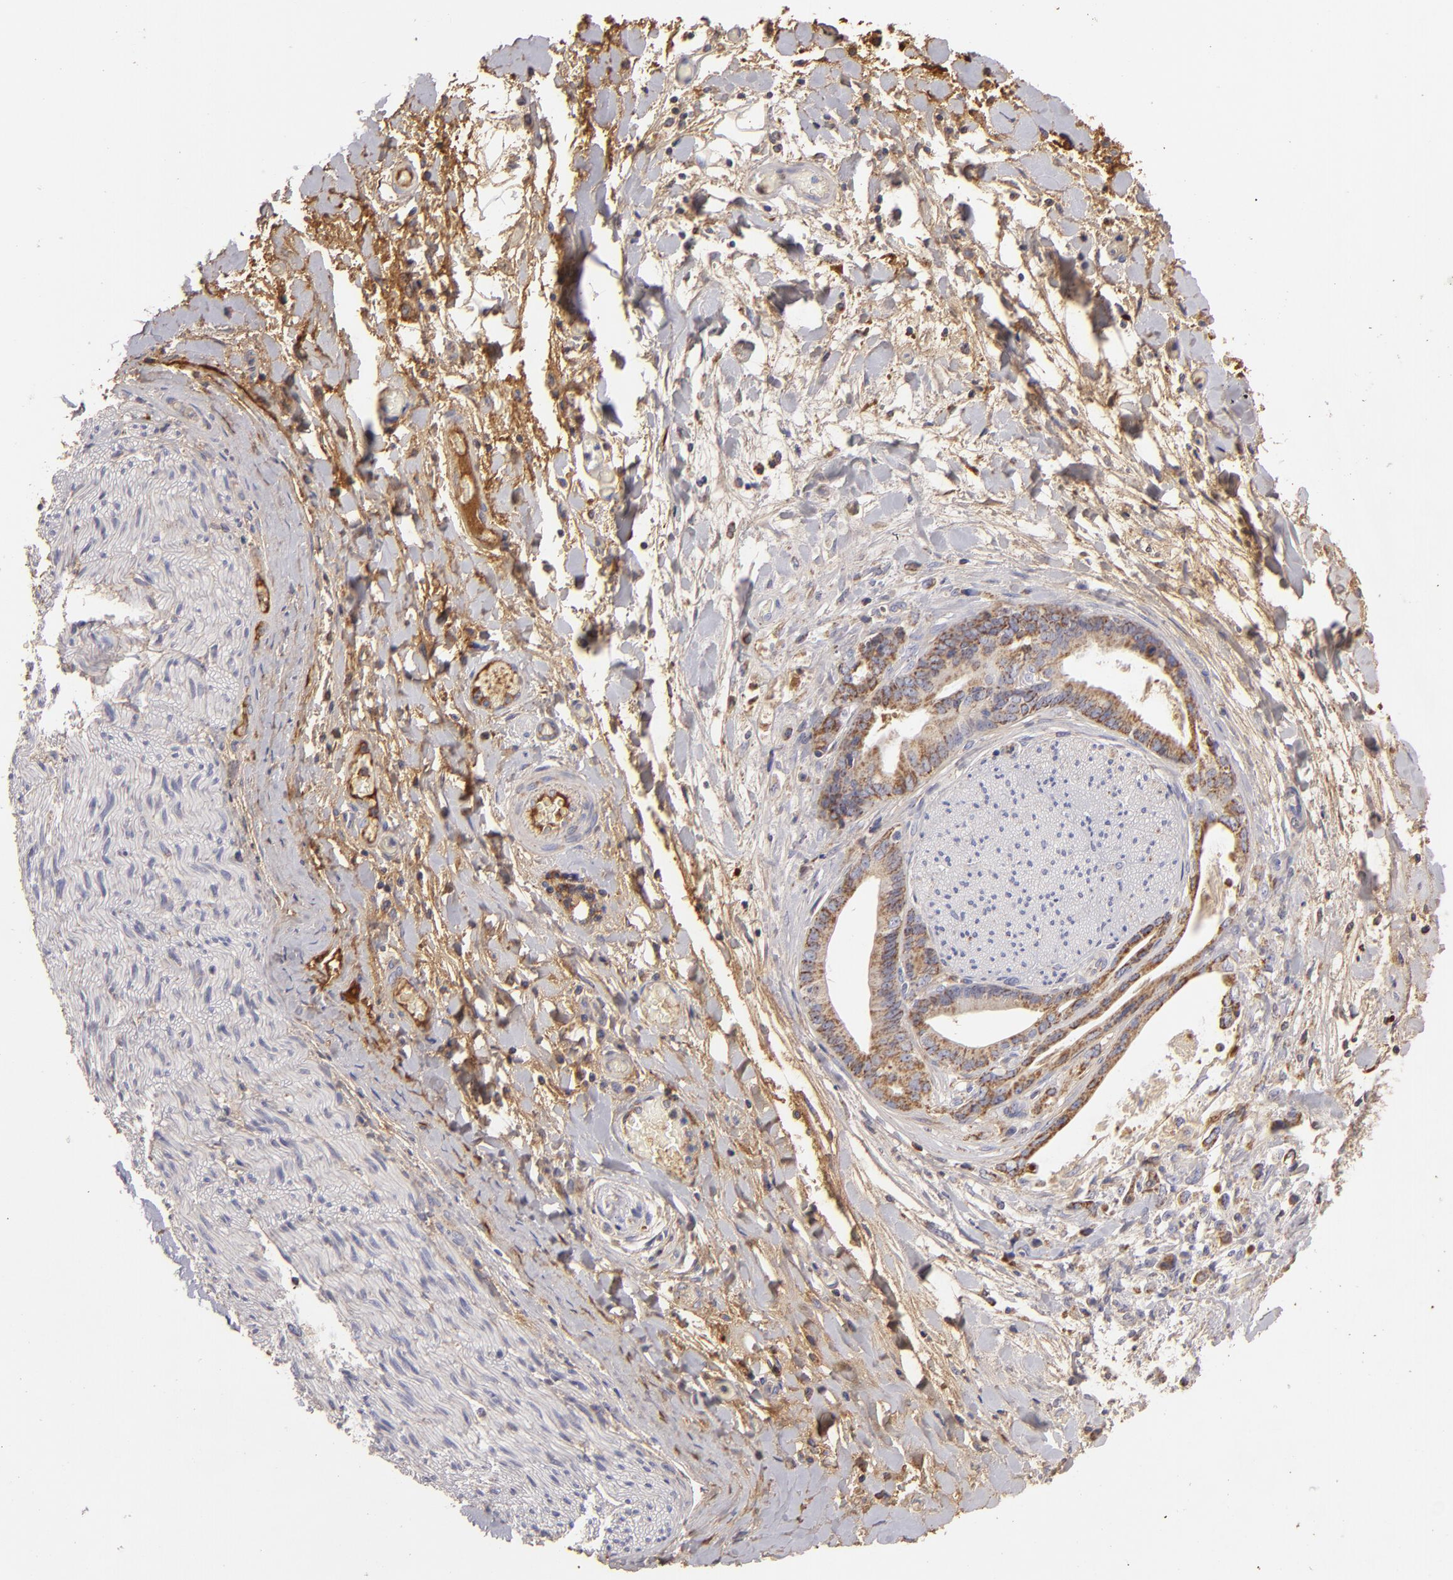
{"staining": {"intensity": "moderate", "quantity": ">75%", "location": "cytoplasmic/membranous"}, "tissue": "liver cancer", "cell_type": "Tumor cells", "image_type": "cancer", "snomed": [{"axis": "morphology", "description": "Cholangiocarcinoma"}, {"axis": "topography", "description": "Liver"}], "caption": "IHC photomicrograph of neoplastic tissue: human liver cholangiocarcinoma stained using immunohistochemistry (IHC) demonstrates medium levels of moderate protein expression localized specifically in the cytoplasmic/membranous of tumor cells, appearing as a cytoplasmic/membranous brown color.", "gene": "CFB", "patient": {"sex": "male", "age": 58}}